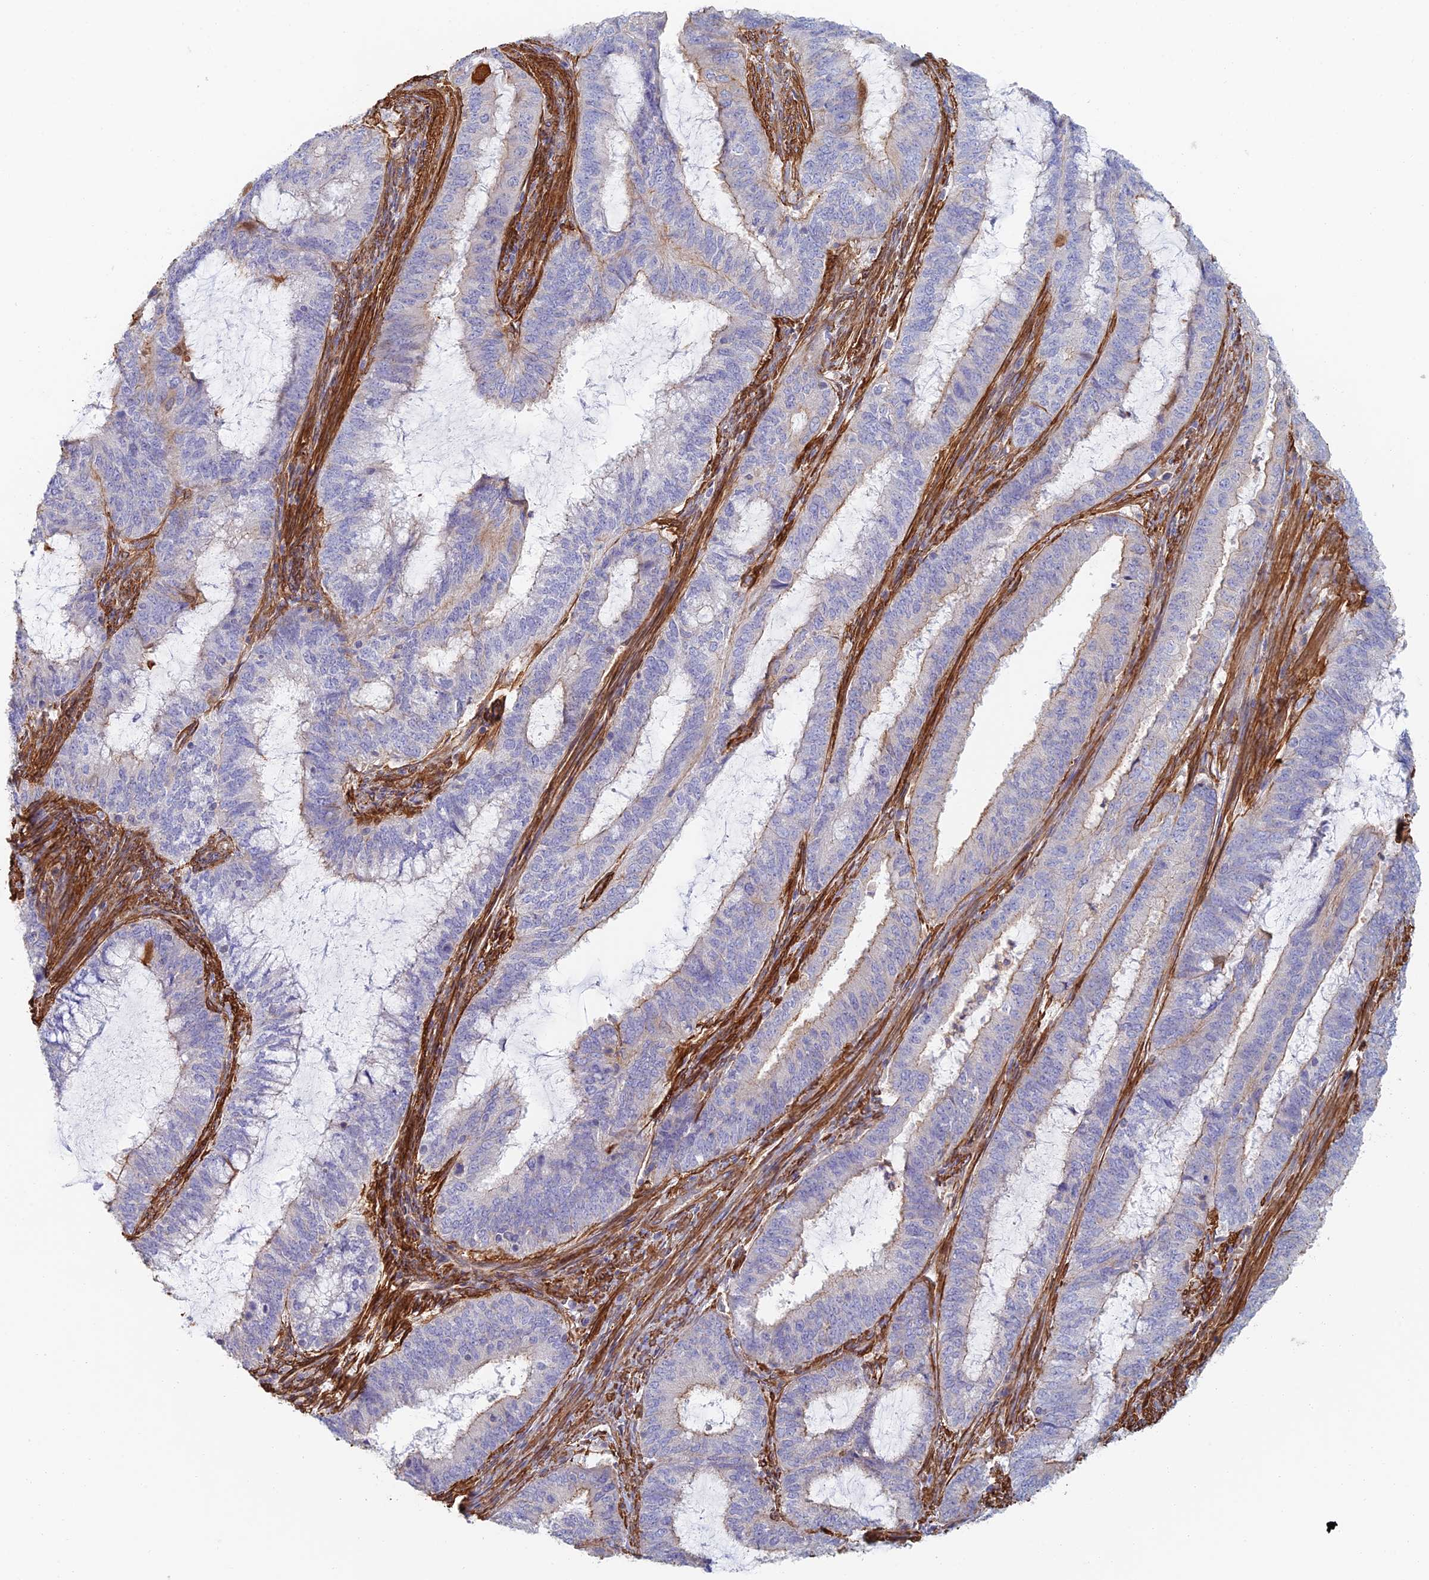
{"staining": {"intensity": "weak", "quantity": "25%-75%", "location": "cytoplasmic/membranous"}, "tissue": "endometrial cancer", "cell_type": "Tumor cells", "image_type": "cancer", "snomed": [{"axis": "morphology", "description": "Adenocarcinoma, NOS"}, {"axis": "topography", "description": "Endometrium"}], "caption": "The image demonstrates a brown stain indicating the presence of a protein in the cytoplasmic/membranous of tumor cells in endometrial cancer (adenocarcinoma). Using DAB (brown) and hematoxylin (blue) stains, captured at high magnification using brightfield microscopy.", "gene": "PAK4", "patient": {"sex": "female", "age": 51}}